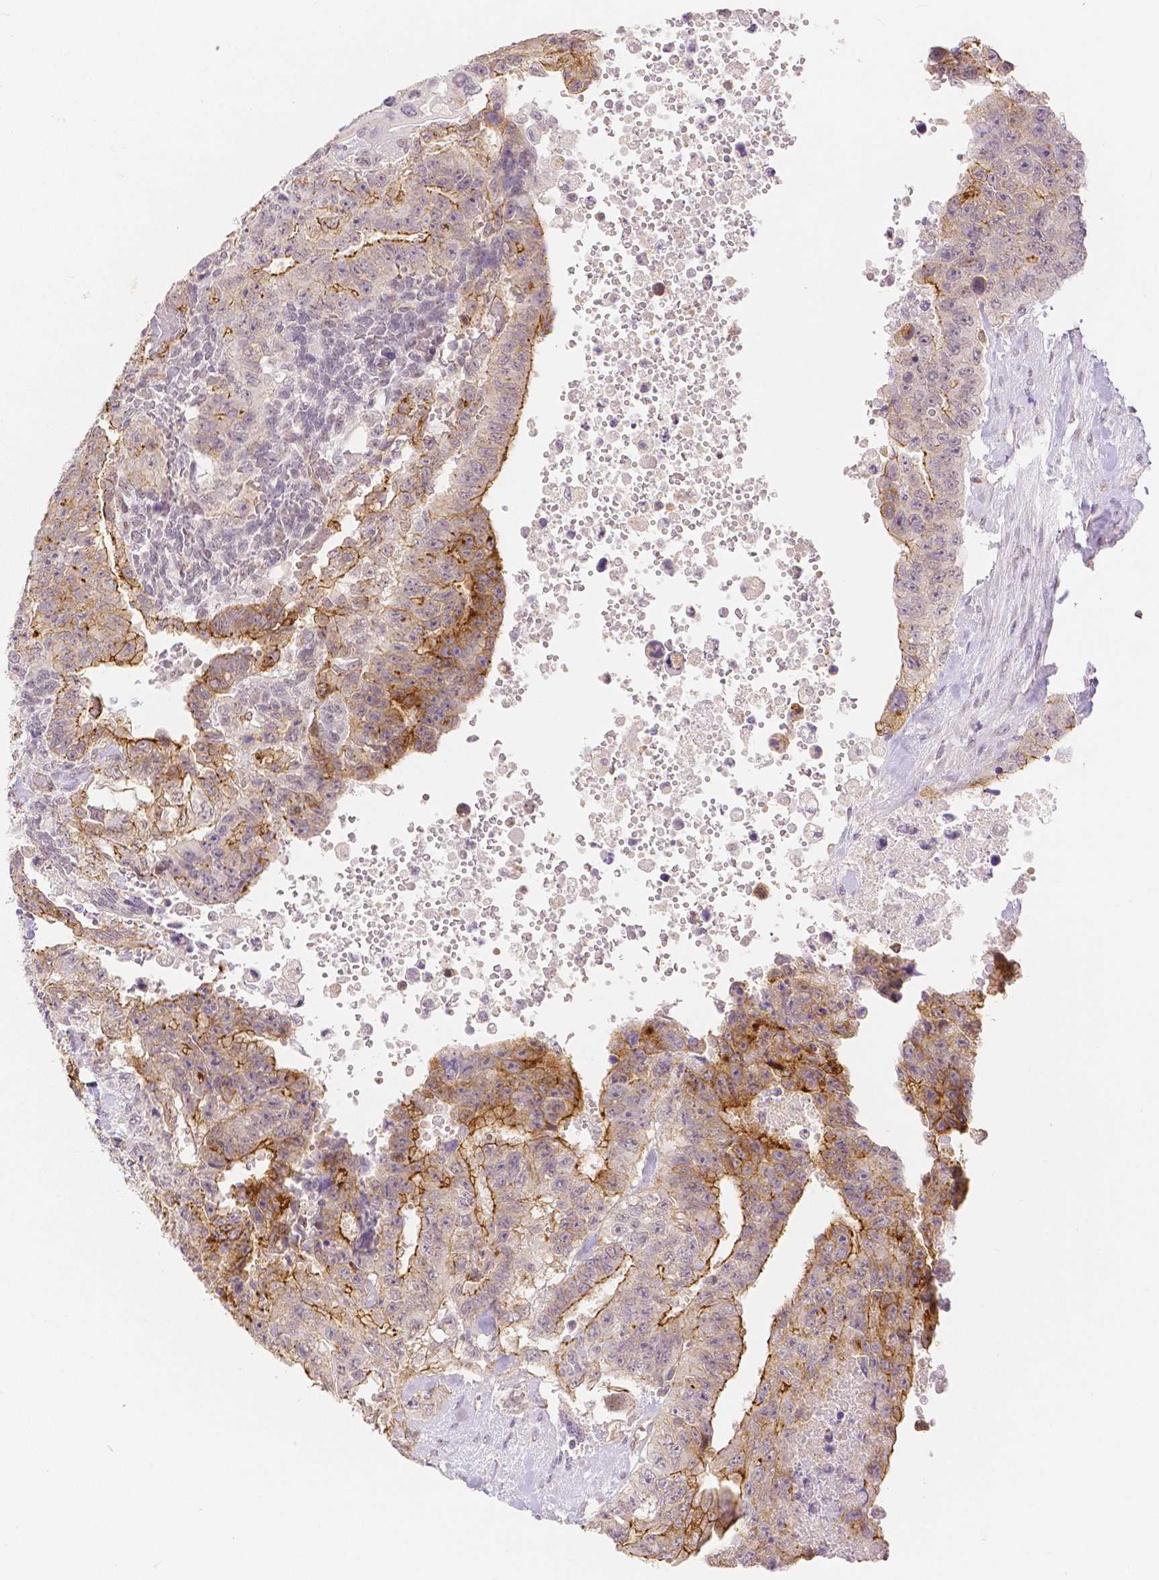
{"staining": {"intensity": "strong", "quantity": "25%-75%", "location": "cytoplasmic/membranous"}, "tissue": "testis cancer", "cell_type": "Tumor cells", "image_type": "cancer", "snomed": [{"axis": "morphology", "description": "Carcinoma, Embryonal, NOS"}, {"axis": "topography", "description": "Testis"}], "caption": "The photomicrograph reveals a brown stain indicating the presence of a protein in the cytoplasmic/membranous of tumor cells in testis embryonal carcinoma.", "gene": "OCLN", "patient": {"sex": "male", "age": 24}}